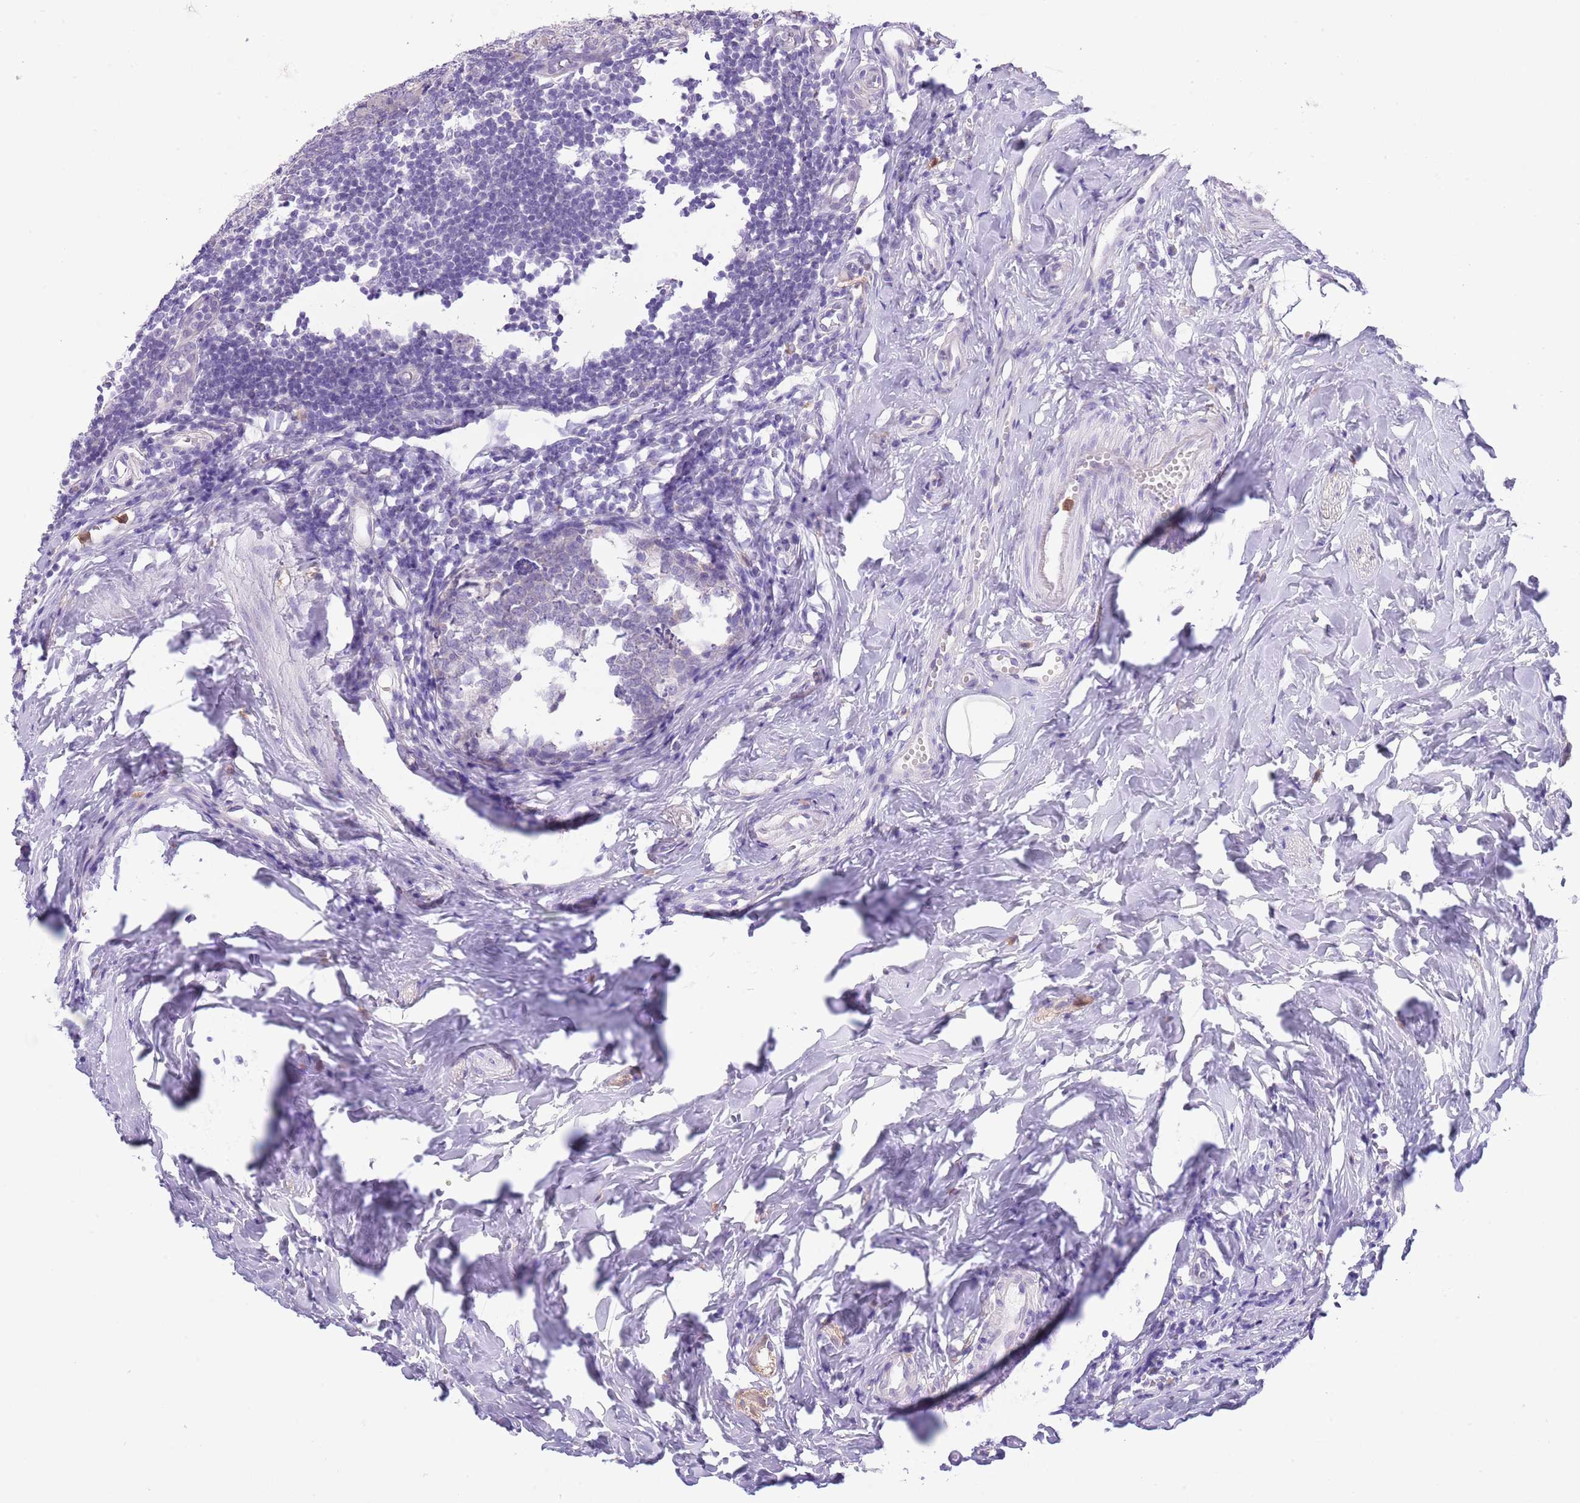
{"staining": {"intensity": "moderate", "quantity": "<25%", "location": "cytoplasmic/membranous"}, "tissue": "appendix", "cell_type": "Glandular cells", "image_type": "normal", "snomed": [{"axis": "morphology", "description": "Normal tissue, NOS"}, {"axis": "topography", "description": "Appendix"}], "caption": "Normal appendix exhibits moderate cytoplasmic/membranous staining in approximately <25% of glandular cells.", "gene": "ZFP2", "patient": {"sex": "male", "age": 14}}